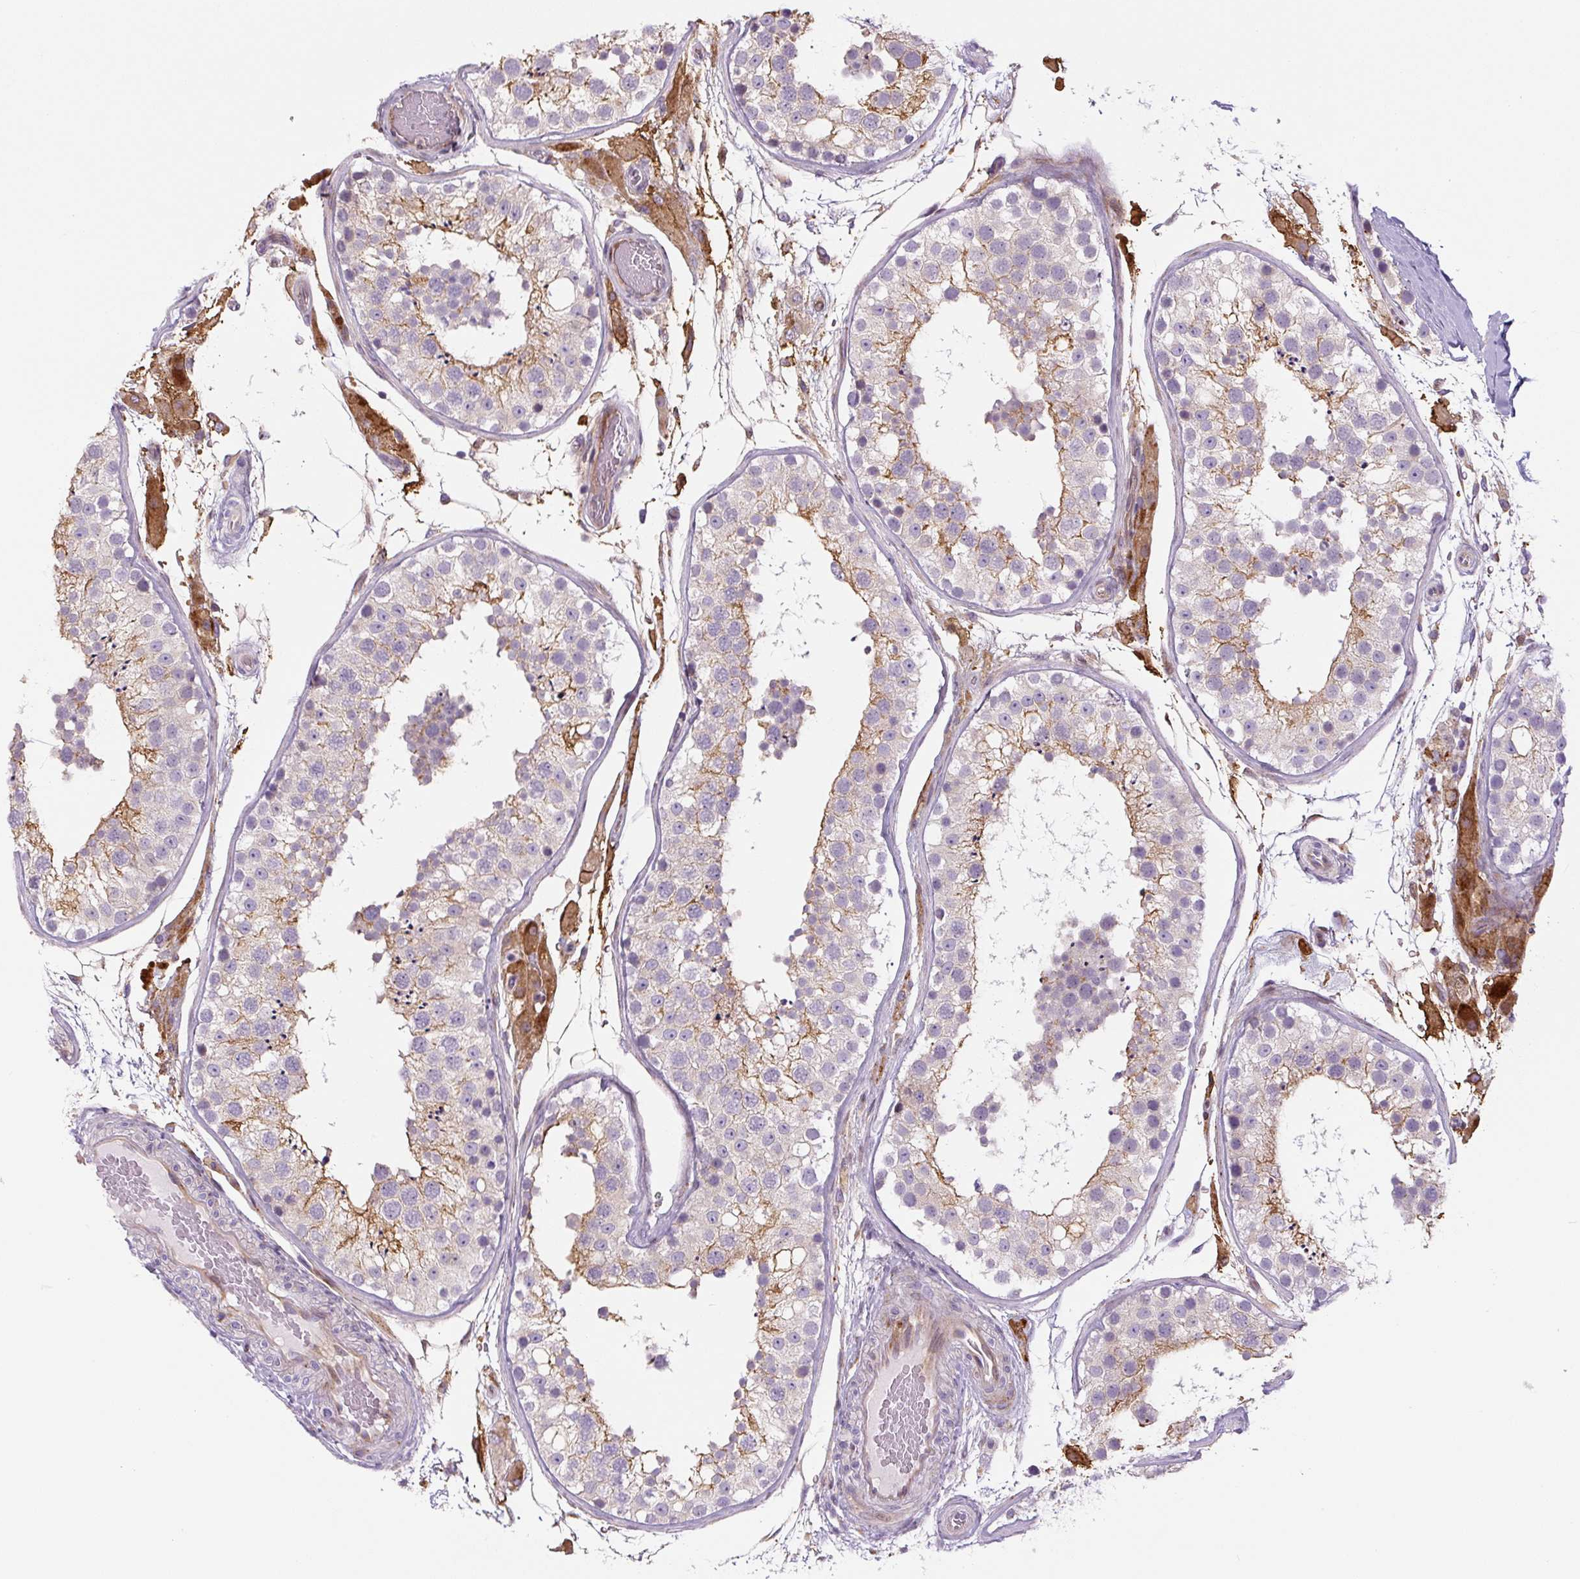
{"staining": {"intensity": "moderate", "quantity": "25%-75%", "location": "cytoplasmic/membranous"}, "tissue": "testis", "cell_type": "Cells in seminiferous ducts", "image_type": "normal", "snomed": [{"axis": "morphology", "description": "Normal tissue, NOS"}, {"axis": "topography", "description": "Testis"}], "caption": "Normal testis was stained to show a protein in brown. There is medium levels of moderate cytoplasmic/membranous positivity in approximately 25%-75% of cells in seminiferous ducts. (DAB (3,3'-diaminobenzidine) = brown stain, brightfield microscopy at high magnification).", "gene": "DISP3", "patient": {"sex": "male", "age": 26}}